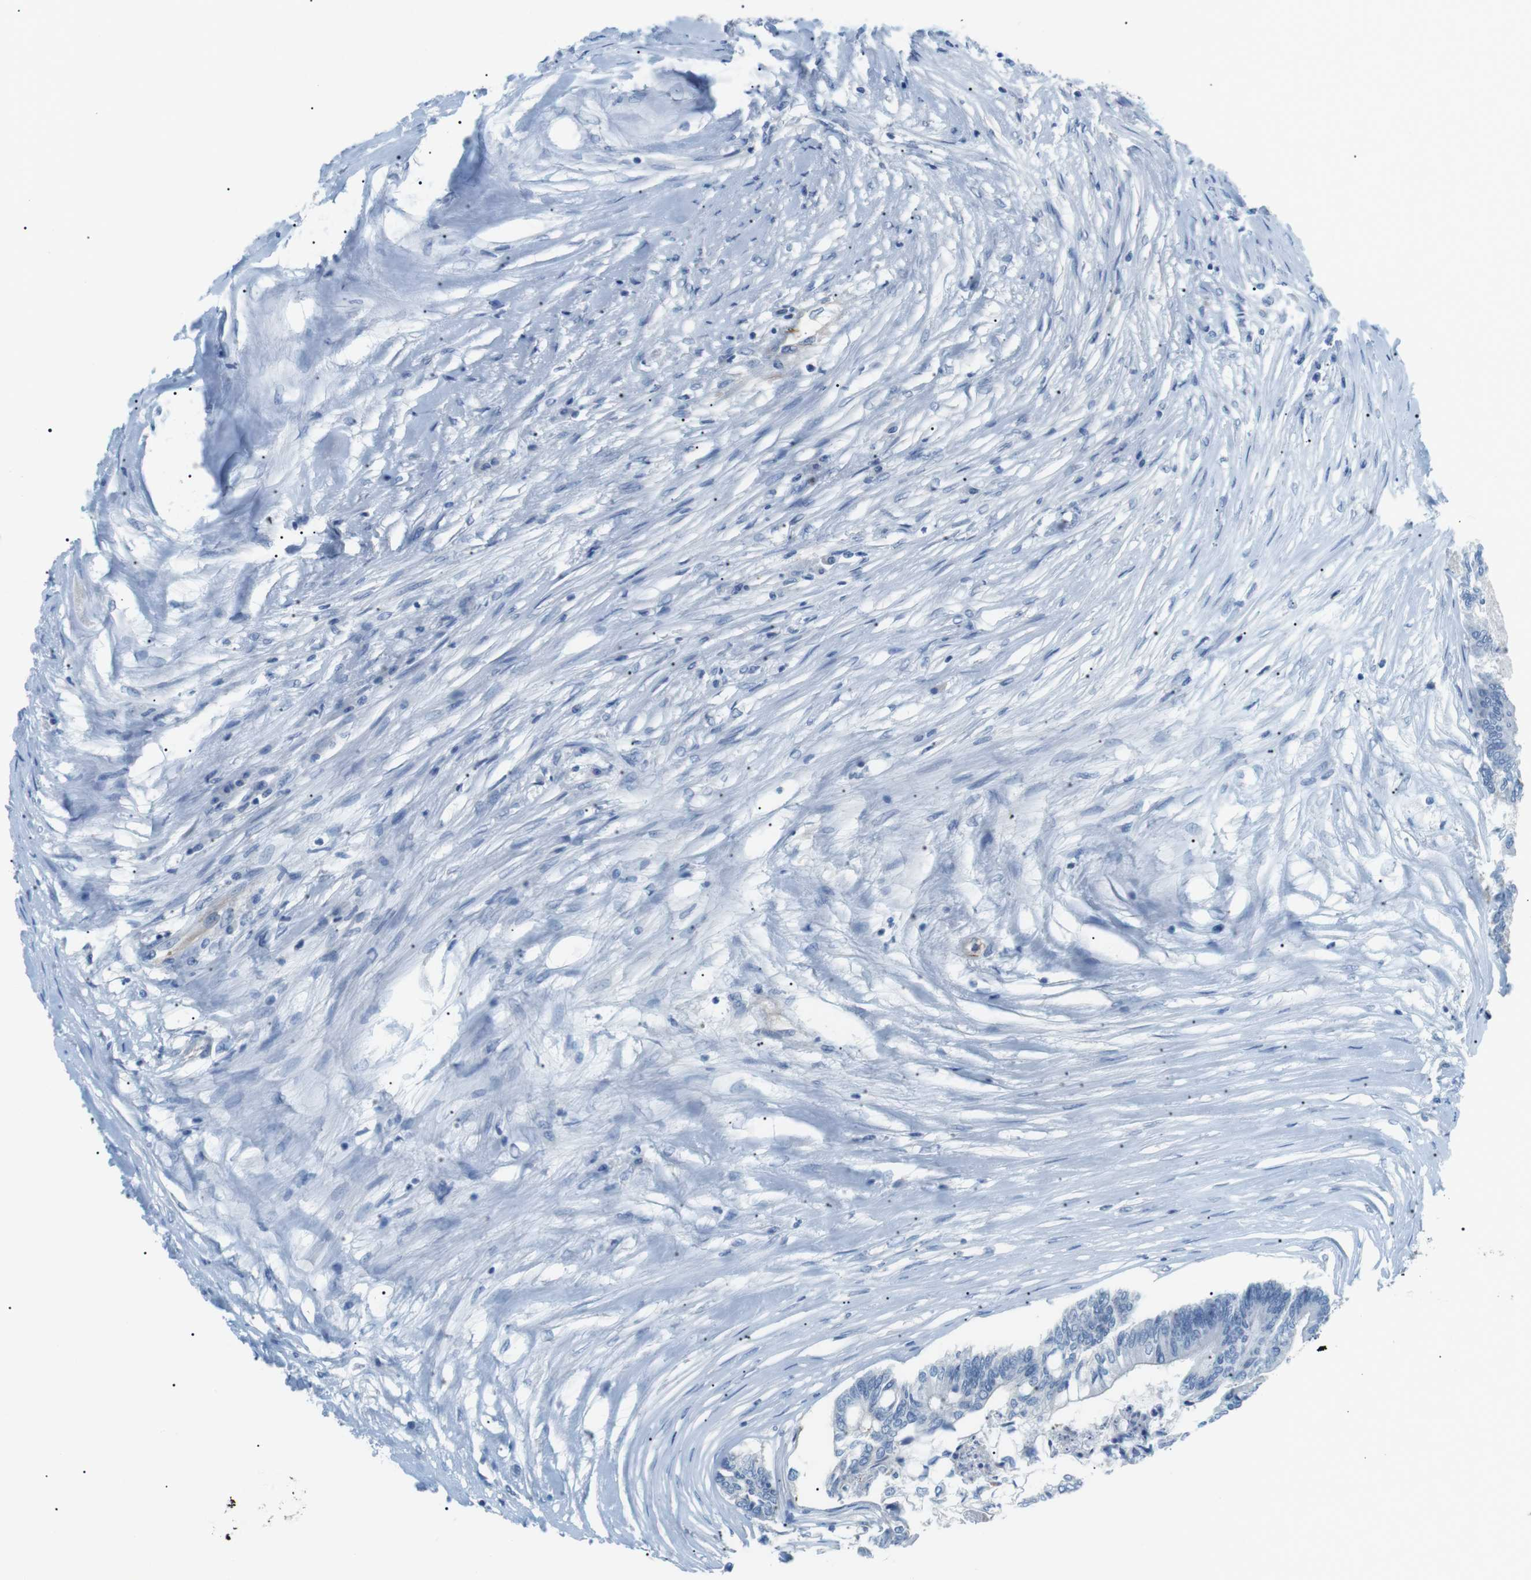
{"staining": {"intensity": "negative", "quantity": "none", "location": "none"}, "tissue": "colorectal cancer", "cell_type": "Tumor cells", "image_type": "cancer", "snomed": [{"axis": "morphology", "description": "Adenocarcinoma, NOS"}, {"axis": "topography", "description": "Rectum"}], "caption": "Human colorectal adenocarcinoma stained for a protein using IHC exhibits no expression in tumor cells.", "gene": "ADCY10", "patient": {"sex": "male", "age": 63}}